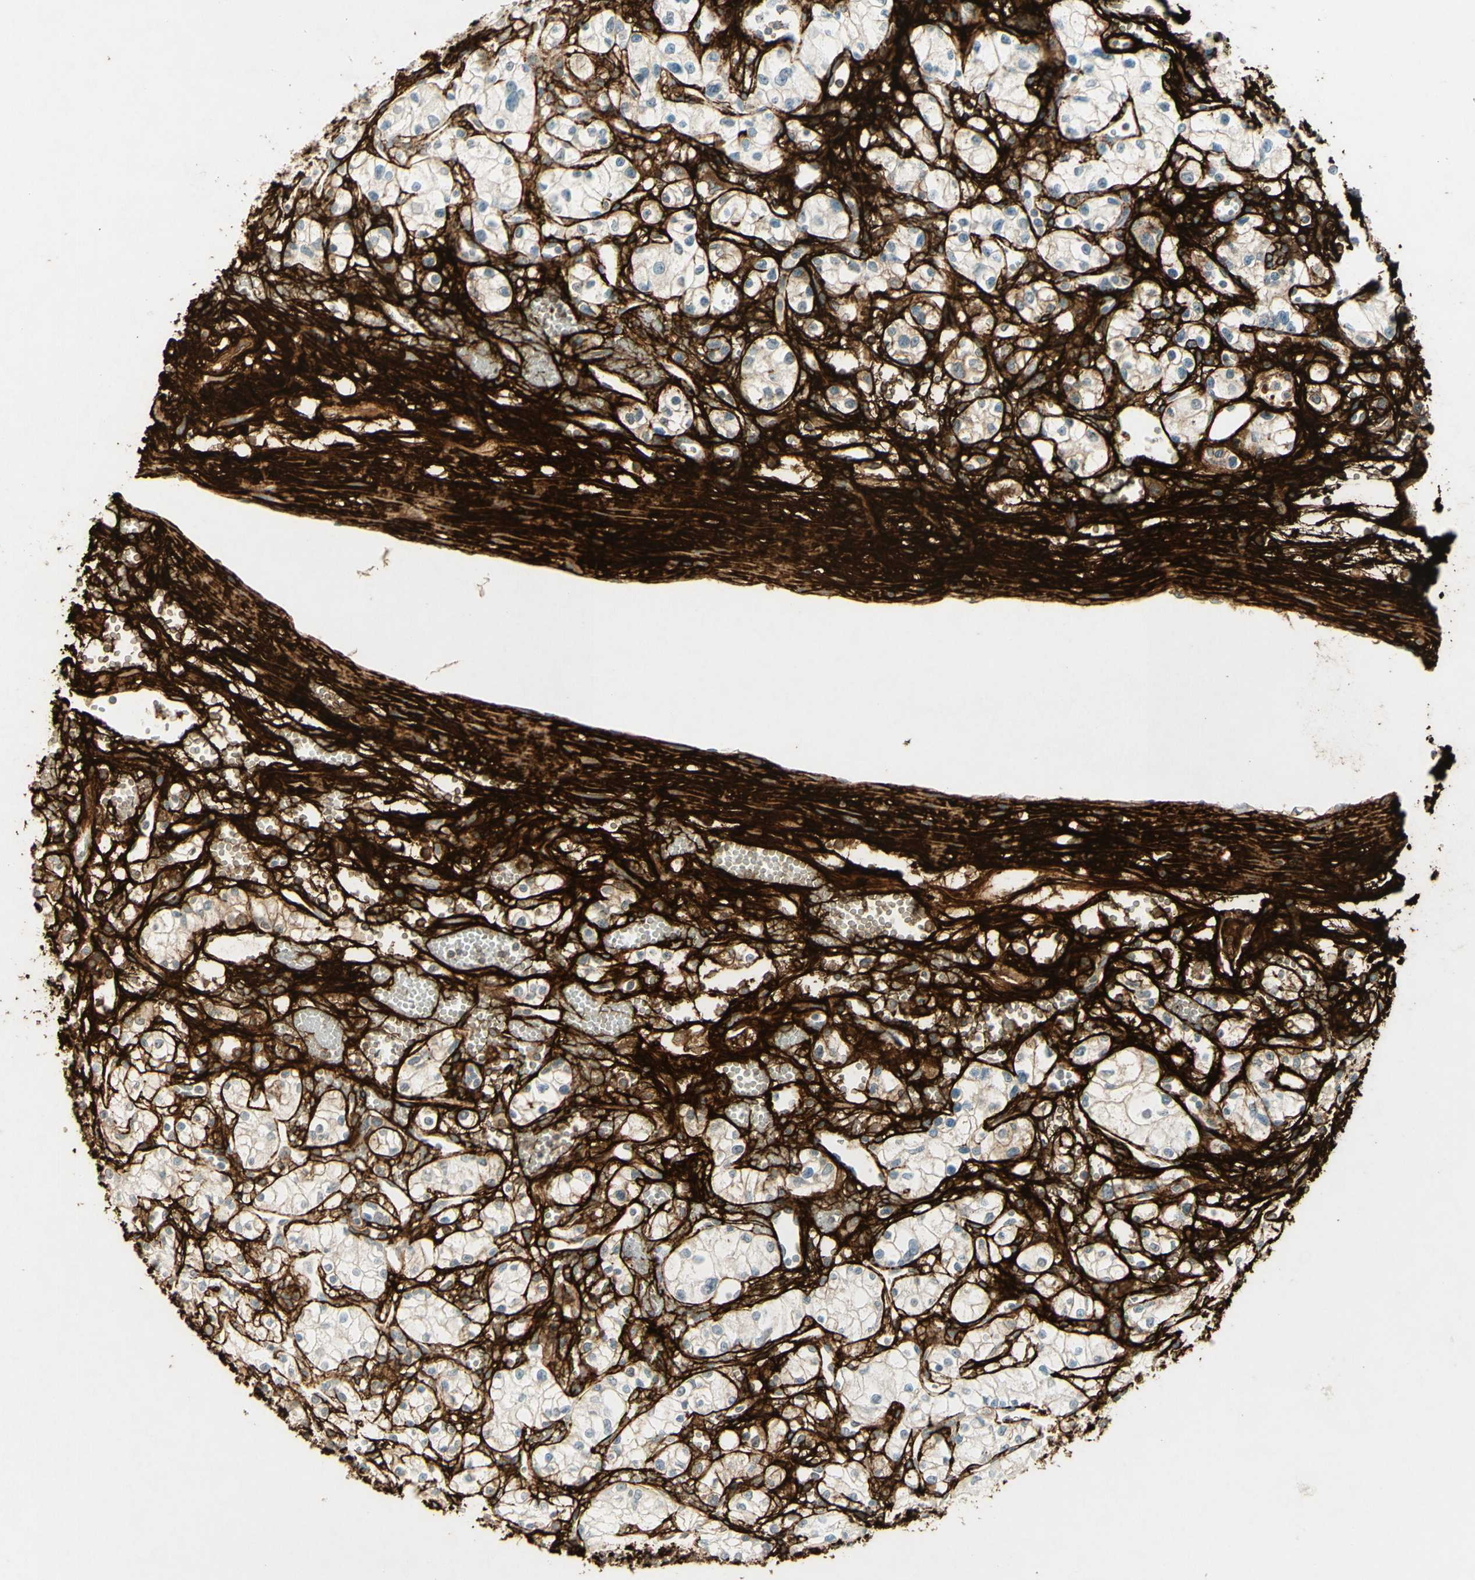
{"staining": {"intensity": "negative", "quantity": "none", "location": "none"}, "tissue": "renal cancer", "cell_type": "Tumor cells", "image_type": "cancer", "snomed": [{"axis": "morphology", "description": "Normal tissue, NOS"}, {"axis": "morphology", "description": "Adenocarcinoma, NOS"}, {"axis": "topography", "description": "Kidney"}], "caption": "The immunohistochemistry (IHC) histopathology image has no significant expression in tumor cells of renal adenocarcinoma tissue. (Immunohistochemistry (ihc), brightfield microscopy, high magnification).", "gene": "TNN", "patient": {"sex": "male", "age": 59}}